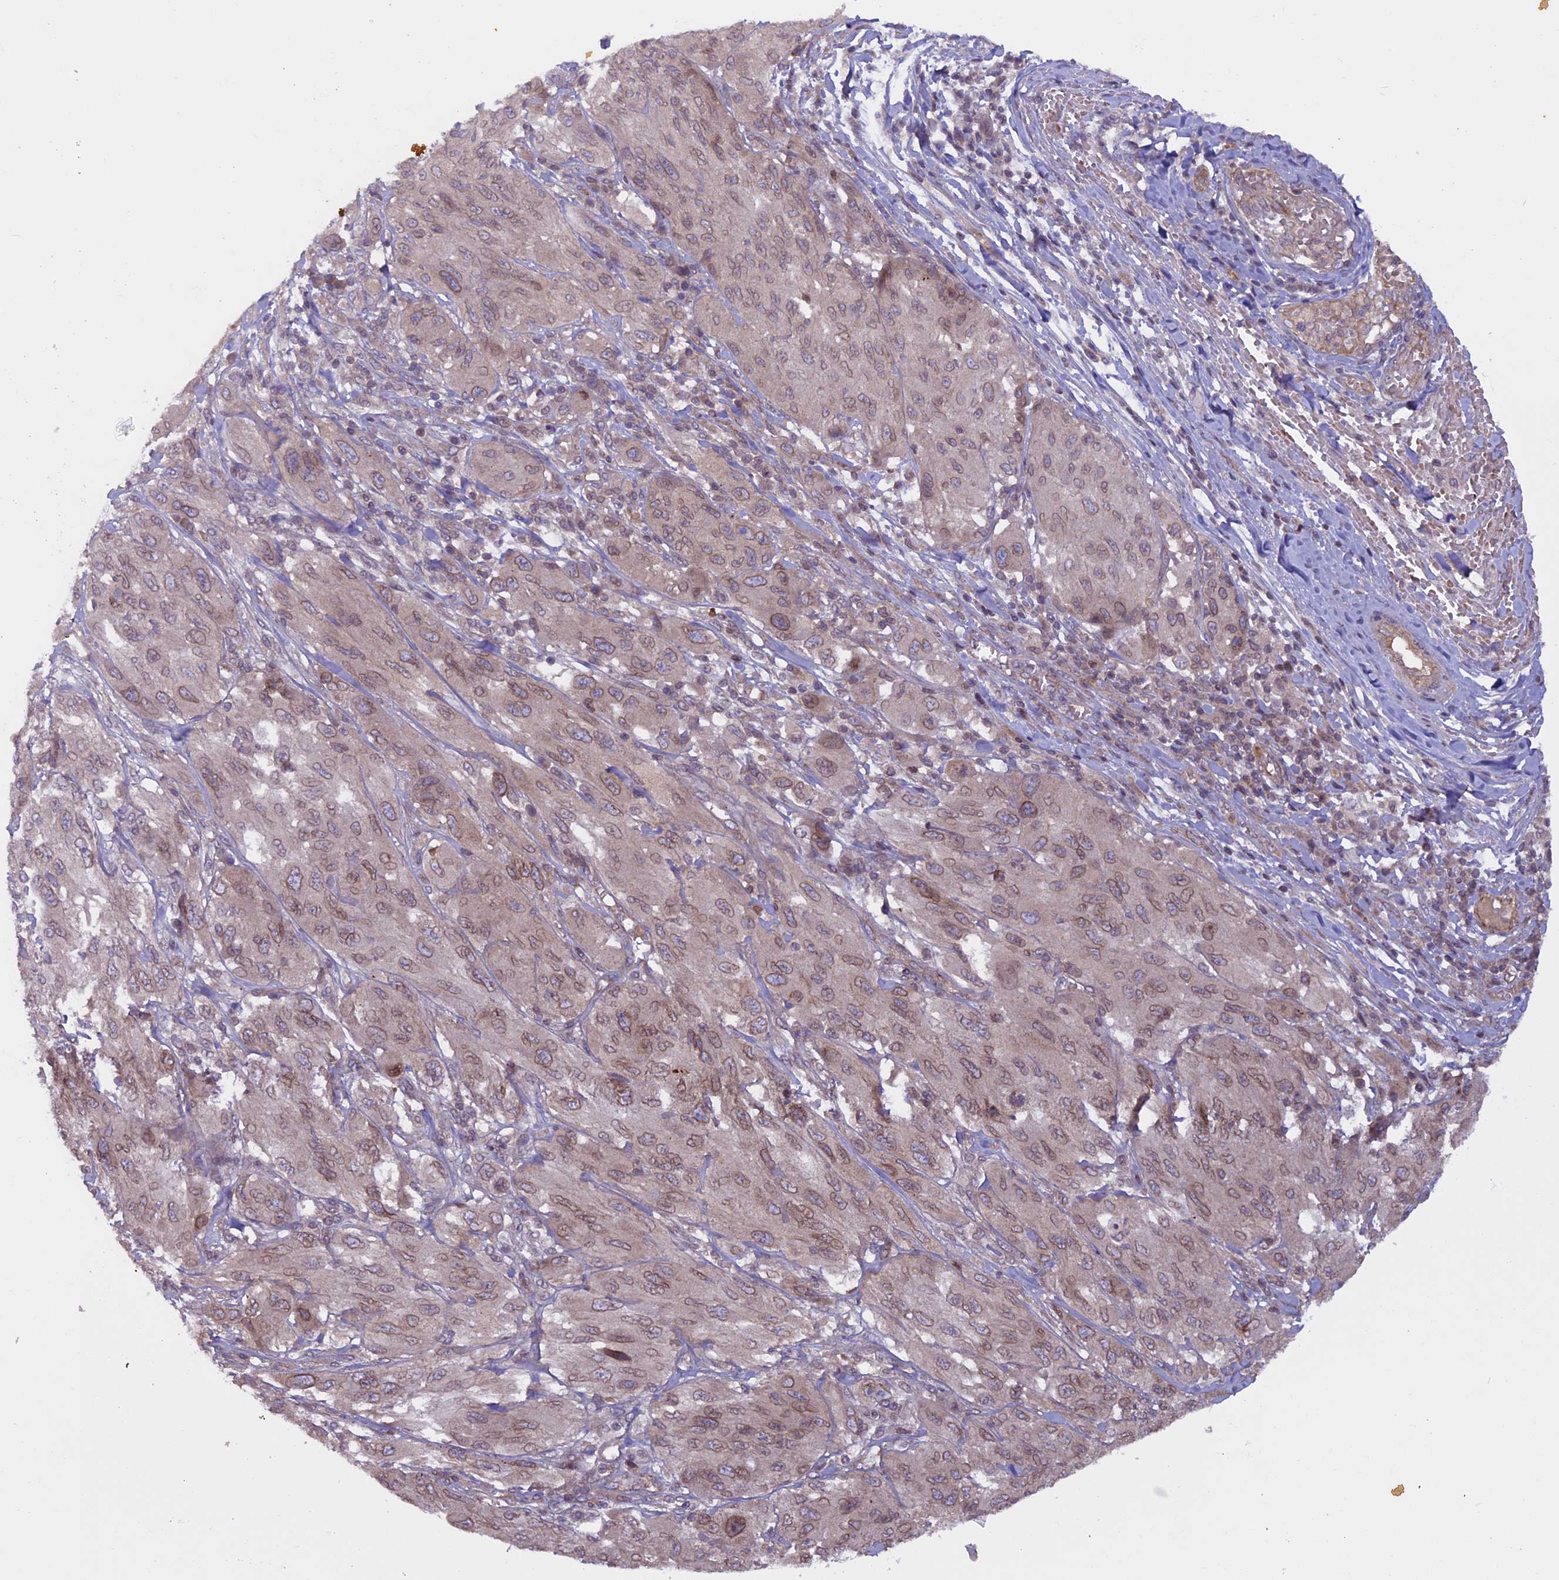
{"staining": {"intensity": "weak", "quantity": ">75%", "location": "cytoplasmic/membranous,nuclear"}, "tissue": "melanoma", "cell_type": "Tumor cells", "image_type": "cancer", "snomed": [{"axis": "morphology", "description": "Malignant melanoma, NOS"}, {"axis": "topography", "description": "Skin"}], "caption": "Malignant melanoma stained with a brown dye demonstrates weak cytoplasmic/membranous and nuclear positive staining in about >75% of tumor cells.", "gene": "CCDC125", "patient": {"sex": "female", "age": 91}}